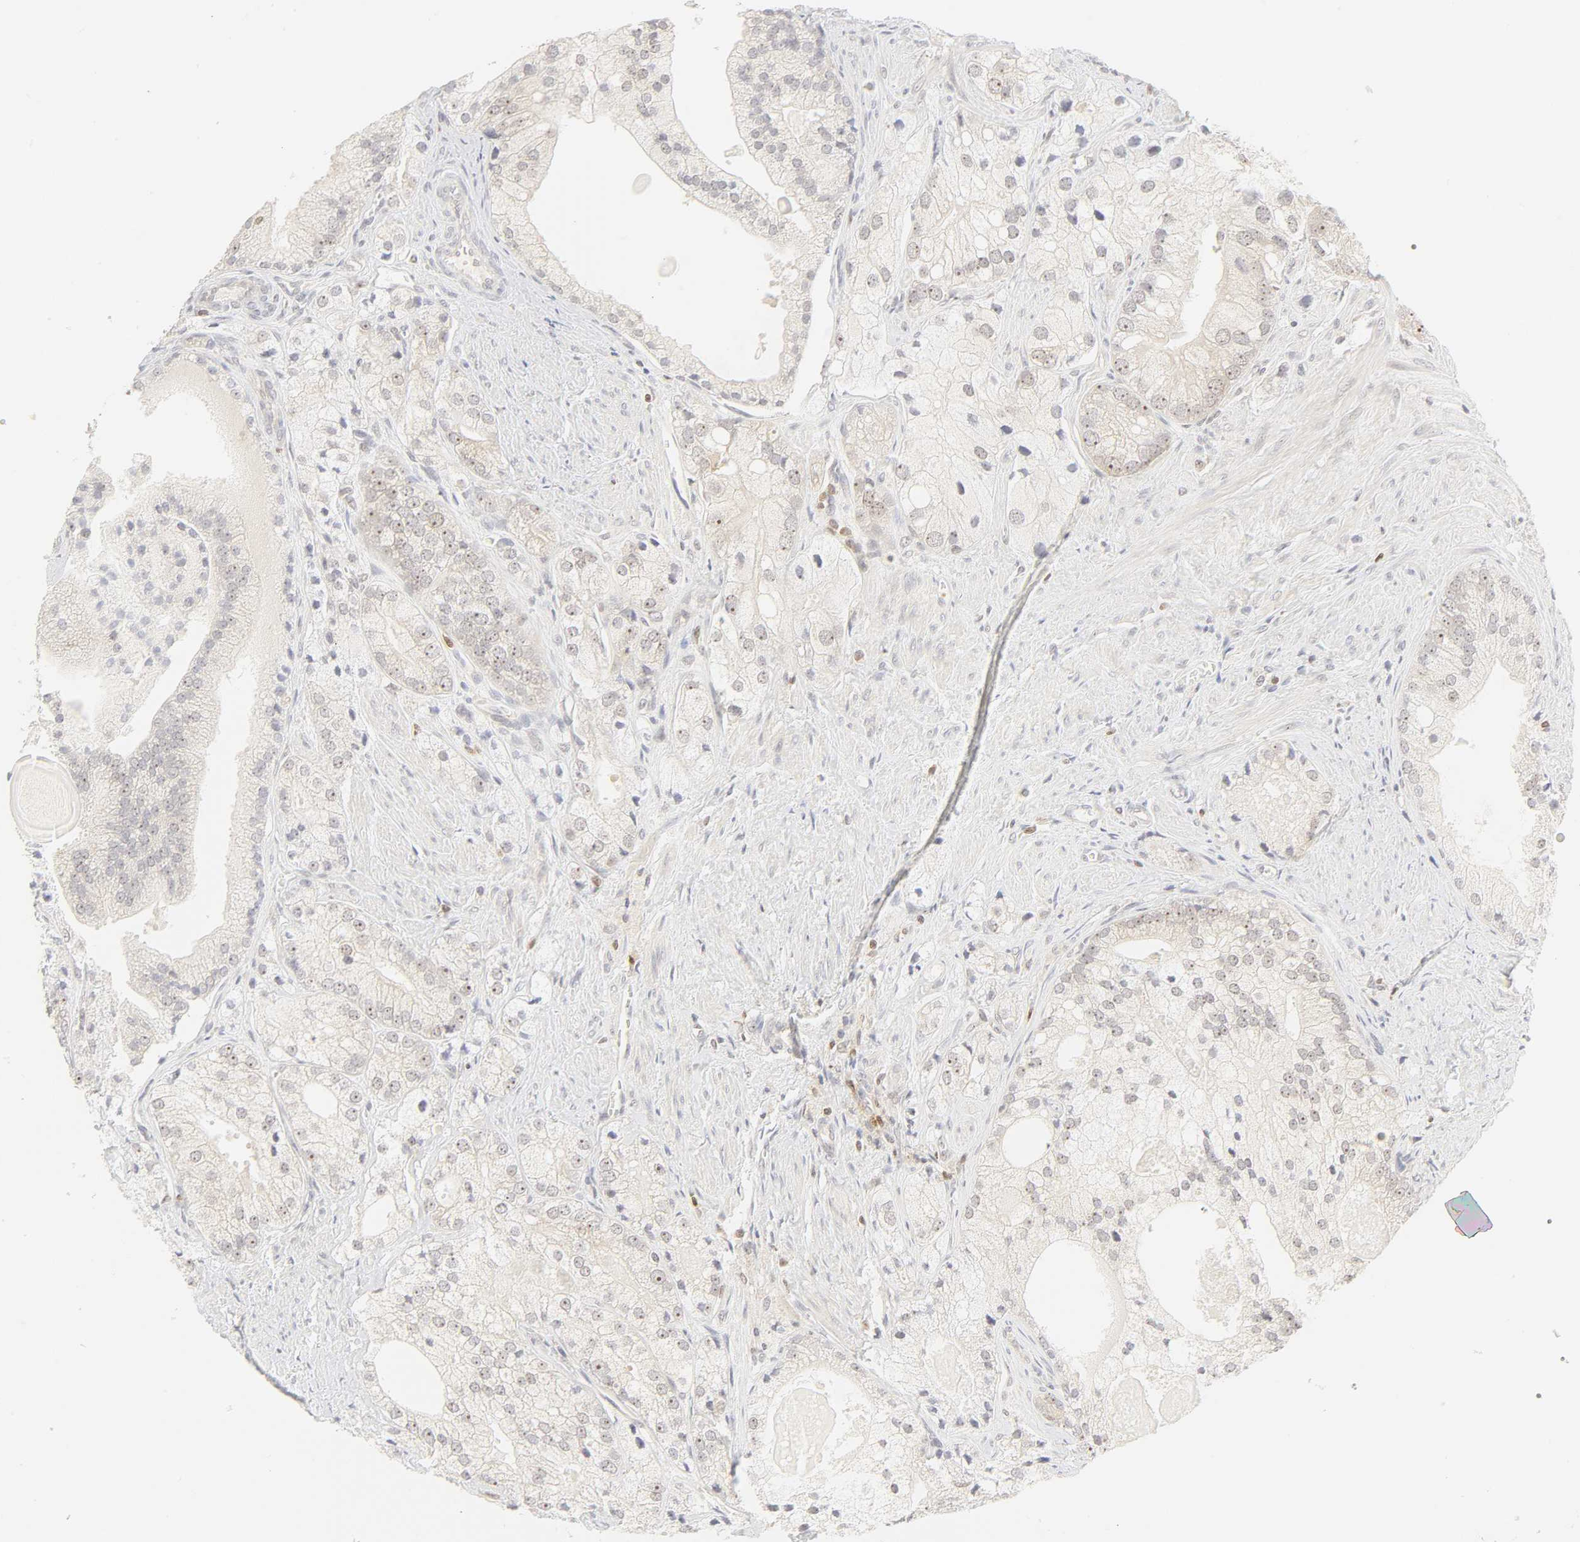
{"staining": {"intensity": "negative", "quantity": "none", "location": "none"}, "tissue": "prostate cancer", "cell_type": "Tumor cells", "image_type": "cancer", "snomed": [{"axis": "morphology", "description": "Adenocarcinoma, Low grade"}, {"axis": "topography", "description": "Prostate"}], "caption": "The micrograph demonstrates no significant staining in tumor cells of adenocarcinoma (low-grade) (prostate). The staining was performed using DAB (3,3'-diaminobenzidine) to visualize the protein expression in brown, while the nuclei were stained in blue with hematoxylin (Magnification: 20x).", "gene": "KIF2A", "patient": {"sex": "male", "age": 69}}